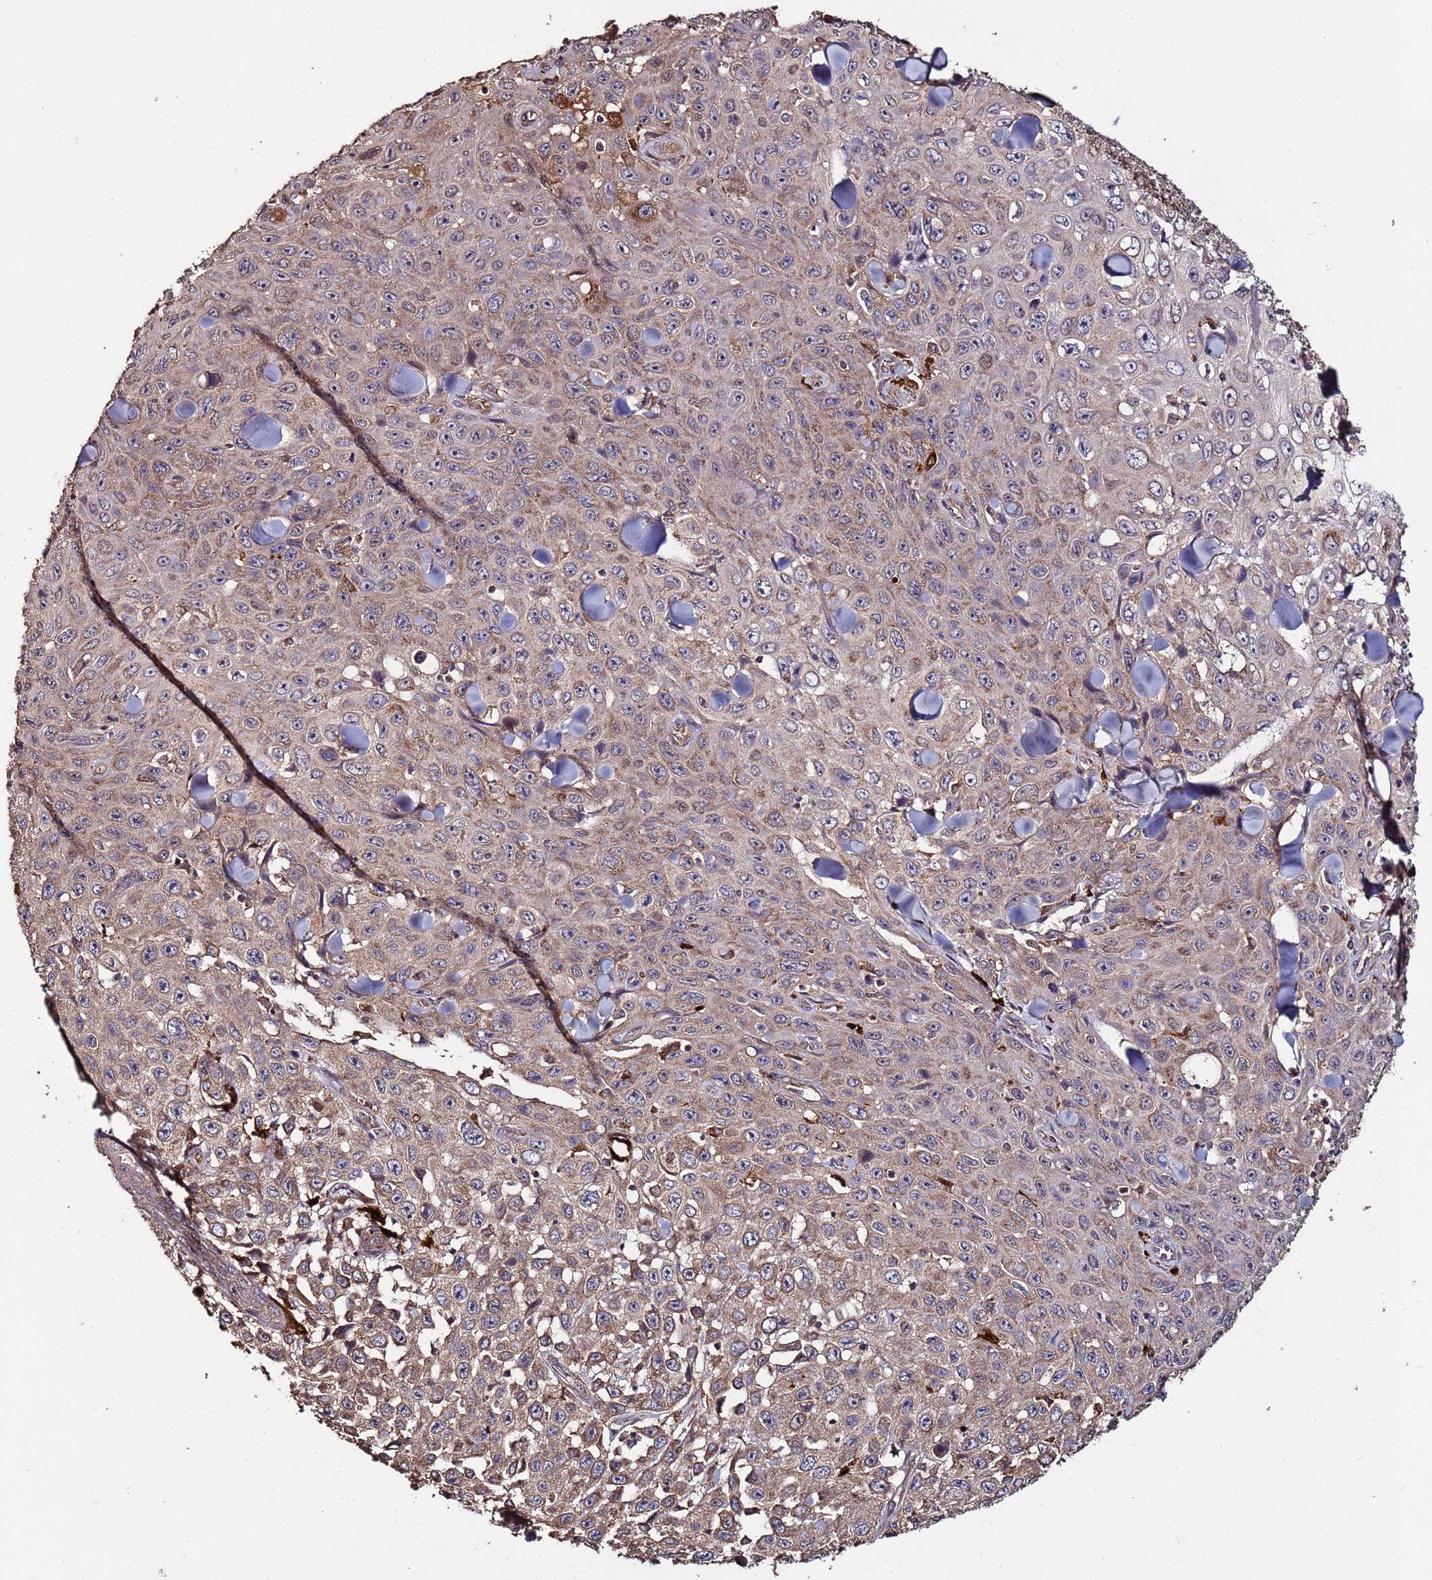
{"staining": {"intensity": "moderate", "quantity": "25%-75%", "location": "cytoplasmic/membranous"}, "tissue": "skin cancer", "cell_type": "Tumor cells", "image_type": "cancer", "snomed": [{"axis": "morphology", "description": "Basal cell carcinoma"}, {"axis": "topography", "description": "Skin"}], "caption": "A high-resolution photomicrograph shows immunohistochemistry staining of skin cancer, which demonstrates moderate cytoplasmic/membranous expression in about 25%-75% of tumor cells.", "gene": "RPS15A", "patient": {"sex": "male", "age": 73}}